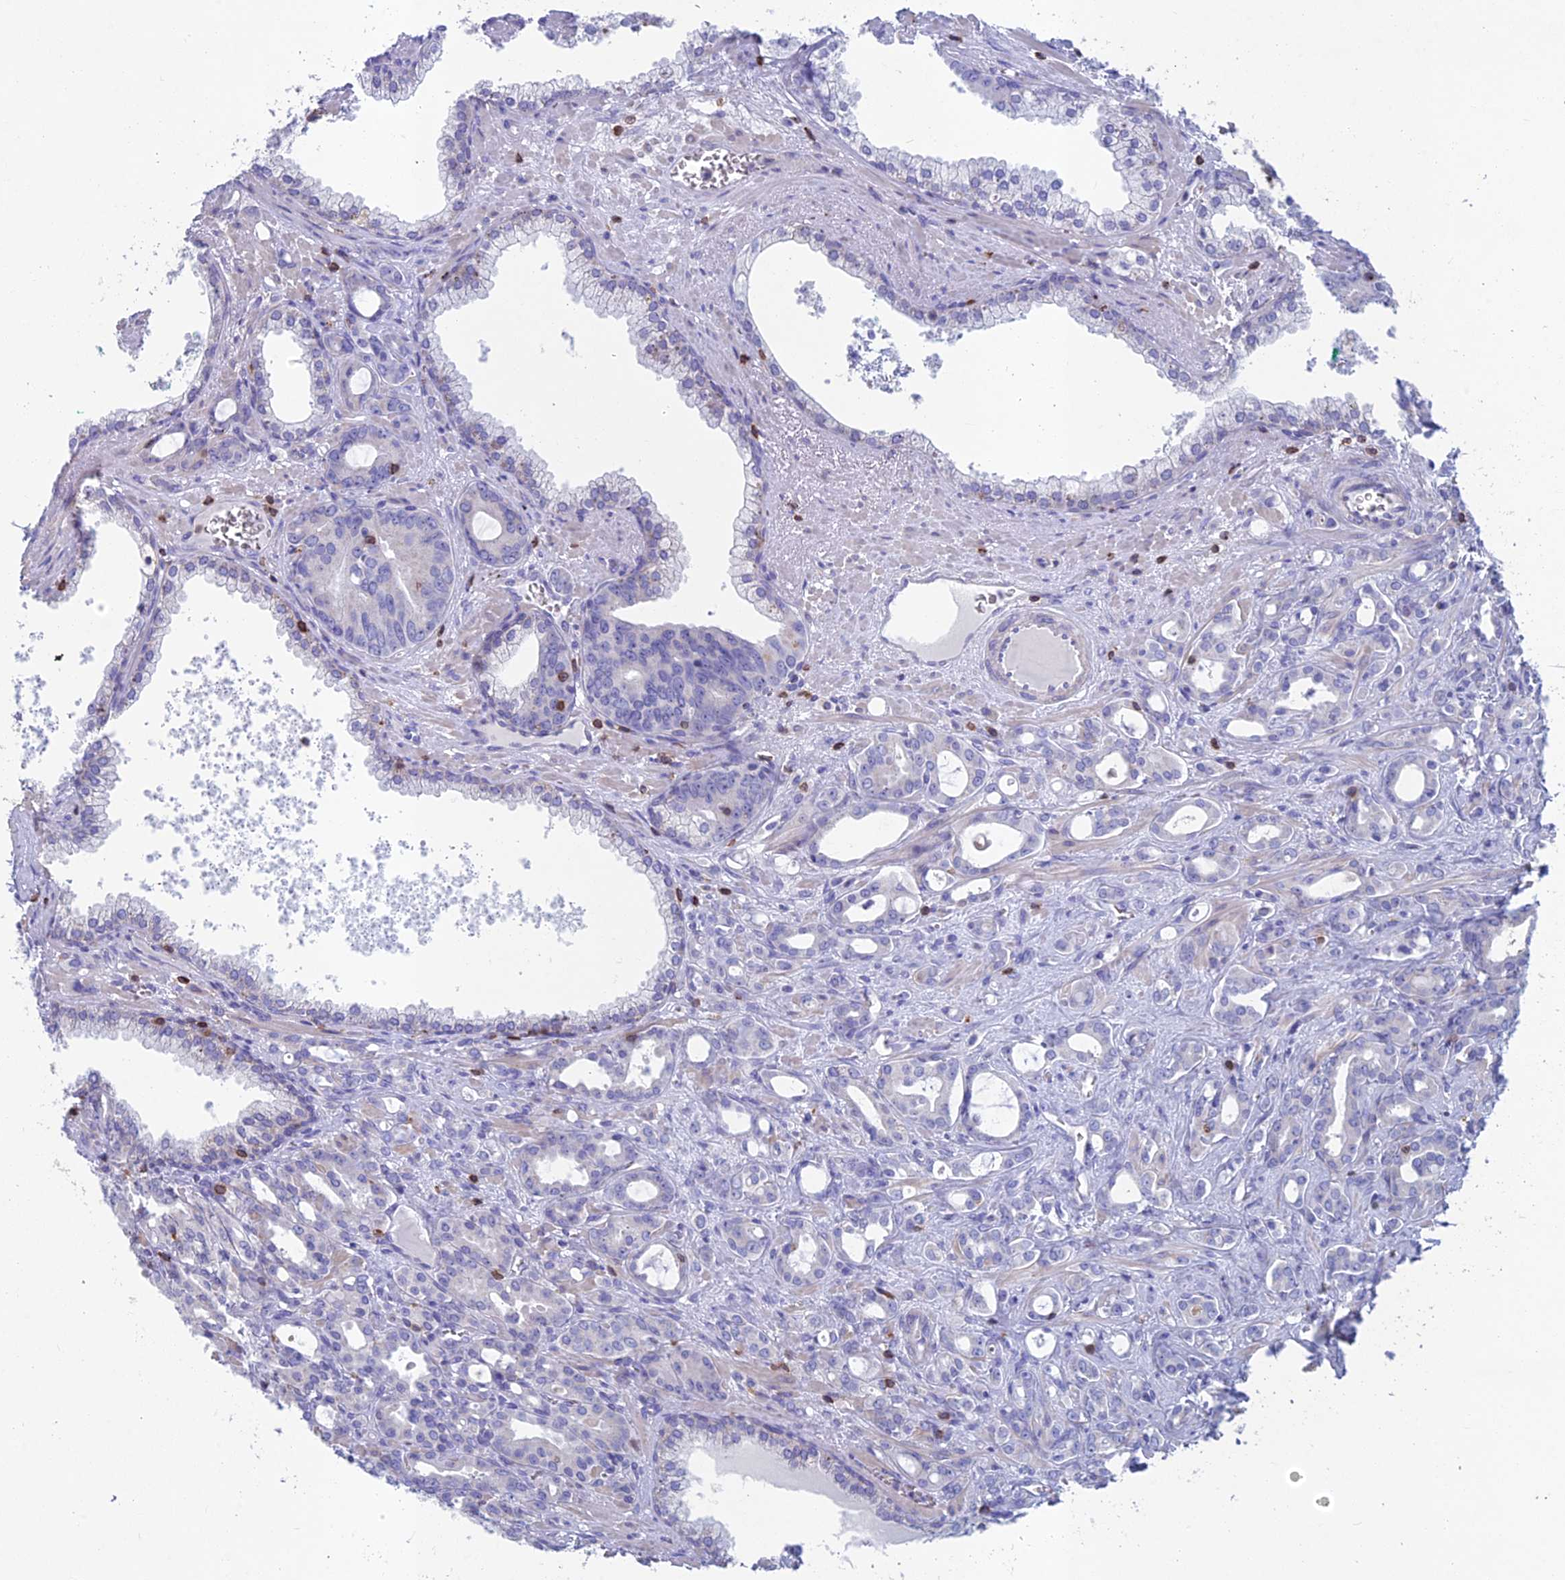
{"staining": {"intensity": "negative", "quantity": "none", "location": "none"}, "tissue": "prostate cancer", "cell_type": "Tumor cells", "image_type": "cancer", "snomed": [{"axis": "morphology", "description": "Adenocarcinoma, High grade"}, {"axis": "topography", "description": "Prostate"}], "caption": "Prostate adenocarcinoma (high-grade) was stained to show a protein in brown. There is no significant expression in tumor cells.", "gene": "ABI3BP", "patient": {"sex": "male", "age": 72}}